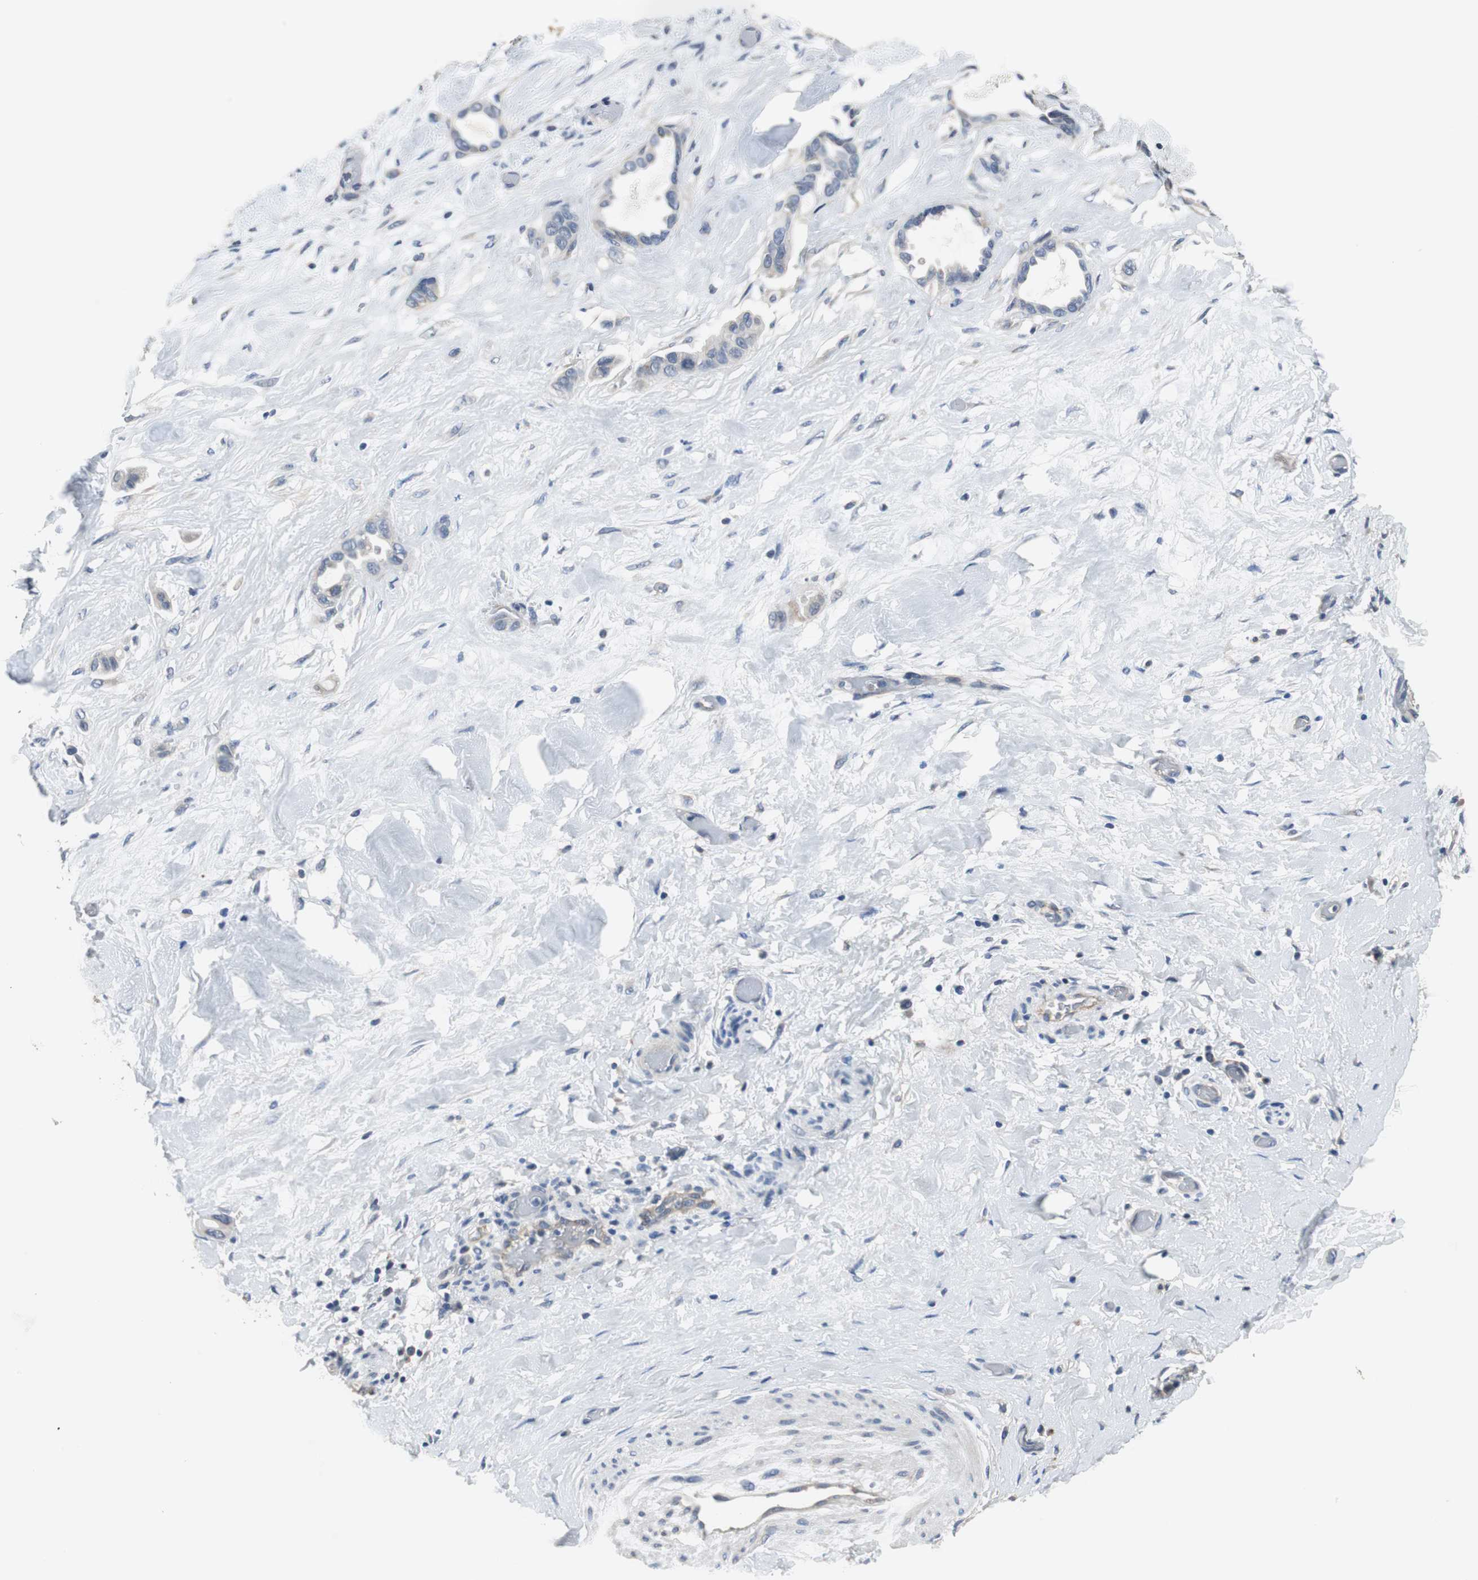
{"staining": {"intensity": "negative", "quantity": "none", "location": "none"}, "tissue": "liver cancer", "cell_type": "Tumor cells", "image_type": "cancer", "snomed": [{"axis": "morphology", "description": "Cholangiocarcinoma"}, {"axis": "topography", "description": "Liver"}], "caption": "The micrograph exhibits no staining of tumor cells in liver cancer. (DAB (3,3'-diaminobenzidine) IHC visualized using brightfield microscopy, high magnification).", "gene": "MTIF2", "patient": {"sex": "female", "age": 65}}